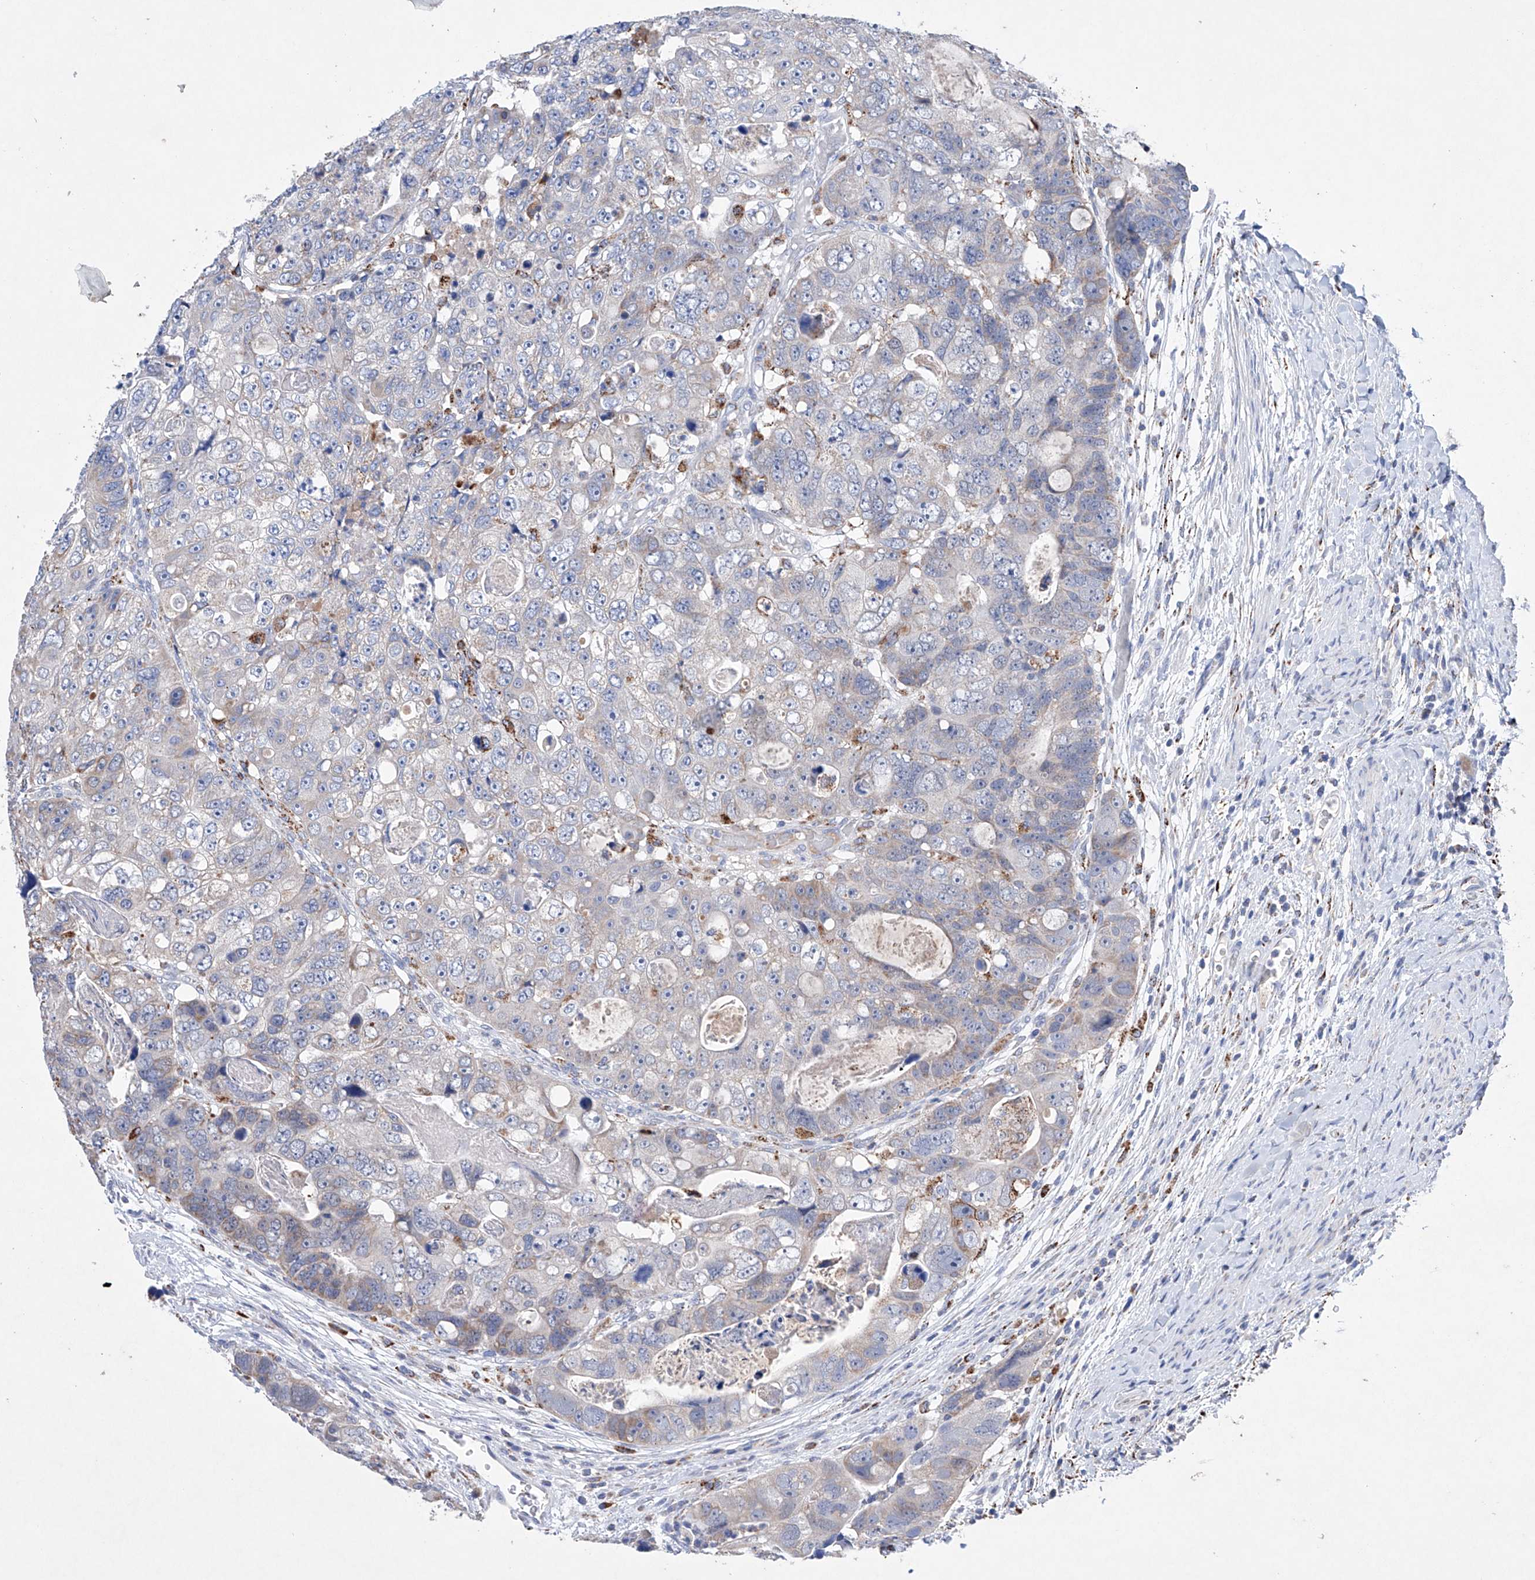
{"staining": {"intensity": "weak", "quantity": "<25%", "location": "cytoplasmic/membranous"}, "tissue": "colorectal cancer", "cell_type": "Tumor cells", "image_type": "cancer", "snomed": [{"axis": "morphology", "description": "Adenocarcinoma, NOS"}, {"axis": "topography", "description": "Rectum"}], "caption": "Colorectal adenocarcinoma stained for a protein using IHC displays no positivity tumor cells.", "gene": "NRROS", "patient": {"sex": "male", "age": 59}}